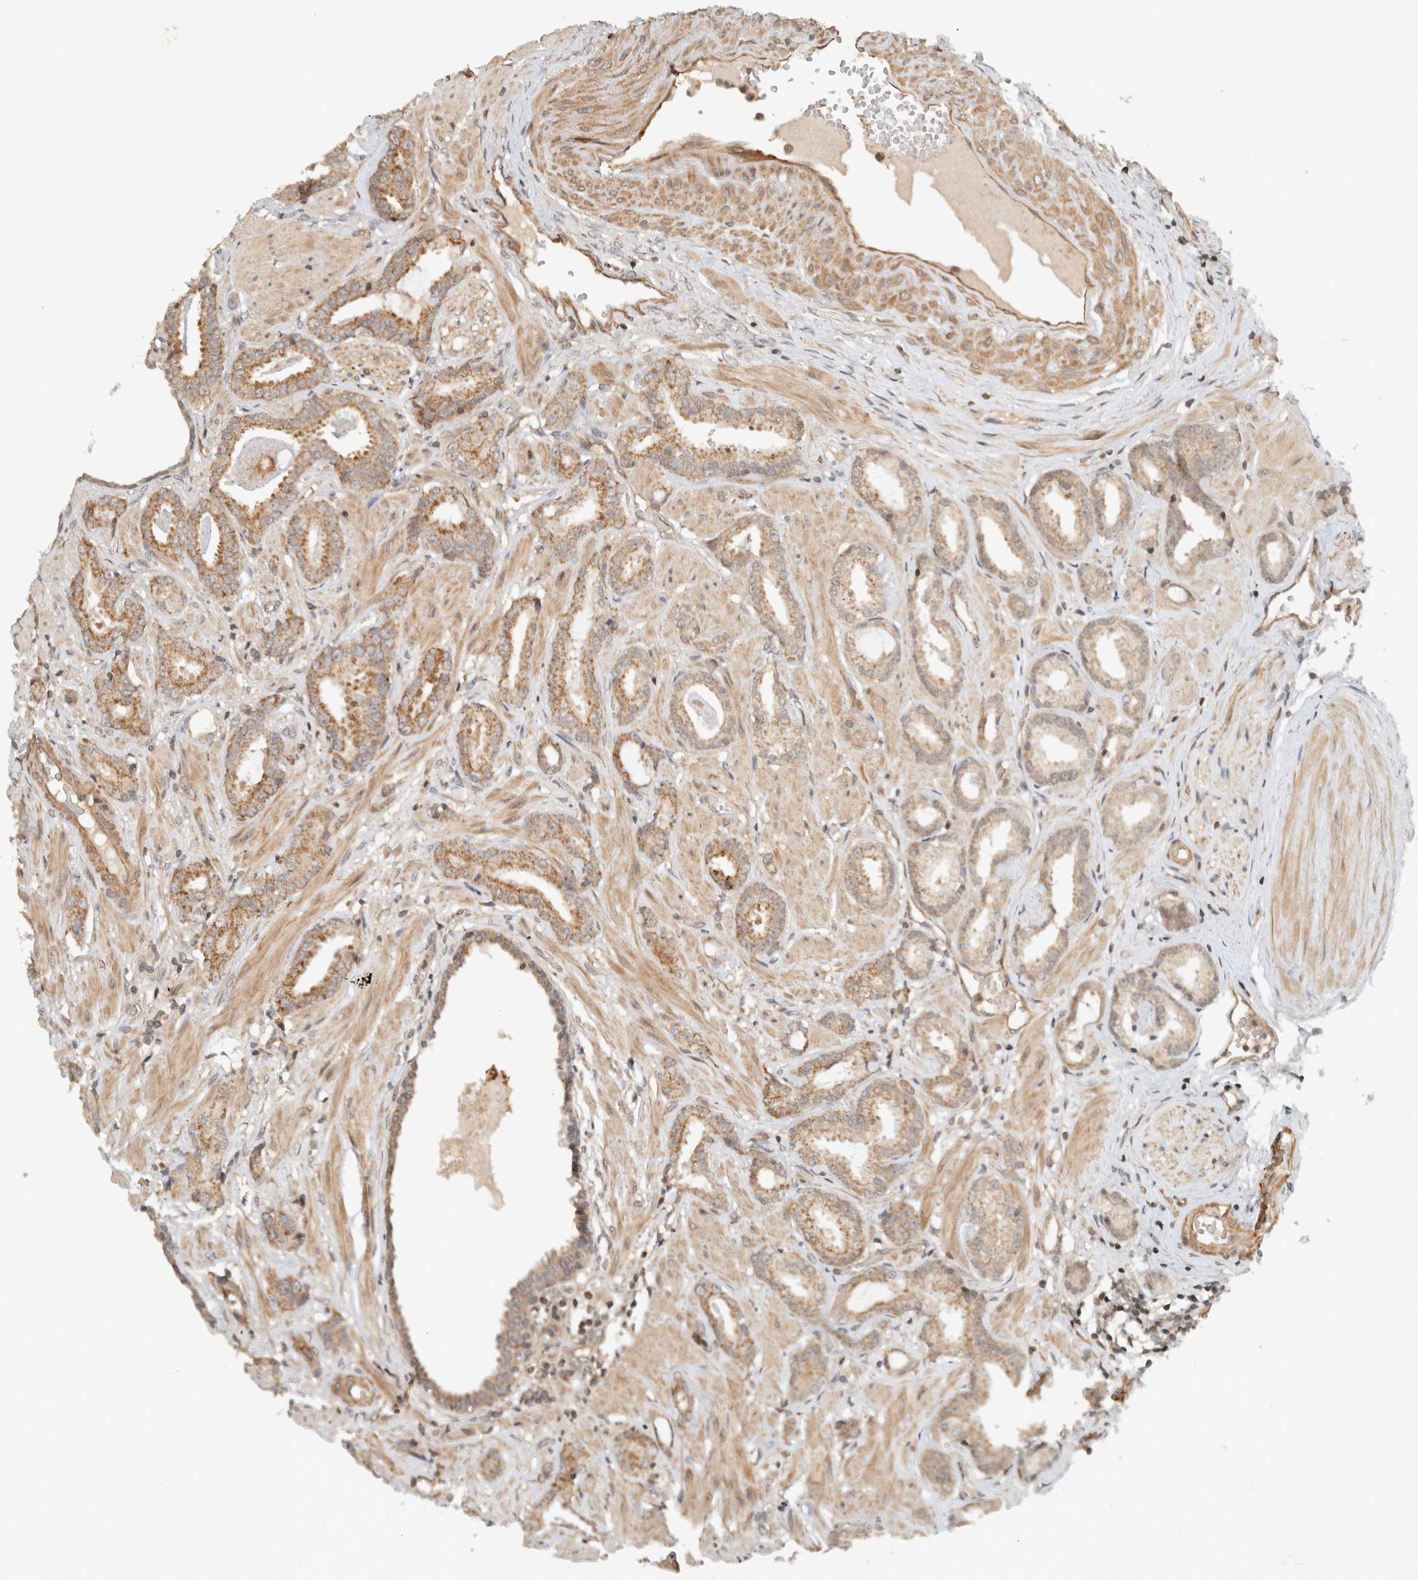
{"staining": {"intensity": "moderate", "quantity": ">75%", "location": "cytoplasmic/membranous"}, "tissue": "prostate cancer", "cell_type": "Tumor cells", "image_type": "cancer", "snomed": [{"axis": "morphology", "description": "Adenocarcinoma, Low grade"}, {"axis": "topography", "description": "Prostate"}], "caption": "Immunohistochemical staining of human prostate adenocarcinoma (low-grade) demonstrates medium levels of moderate cytoplasmic/membranous positivity in about >75% of tumor cells. The protein of interest is shown in brown color, while the nuclei are stained blue.", "gene": "CAAP1", "patient": {"sex": "male", "age": 53}}